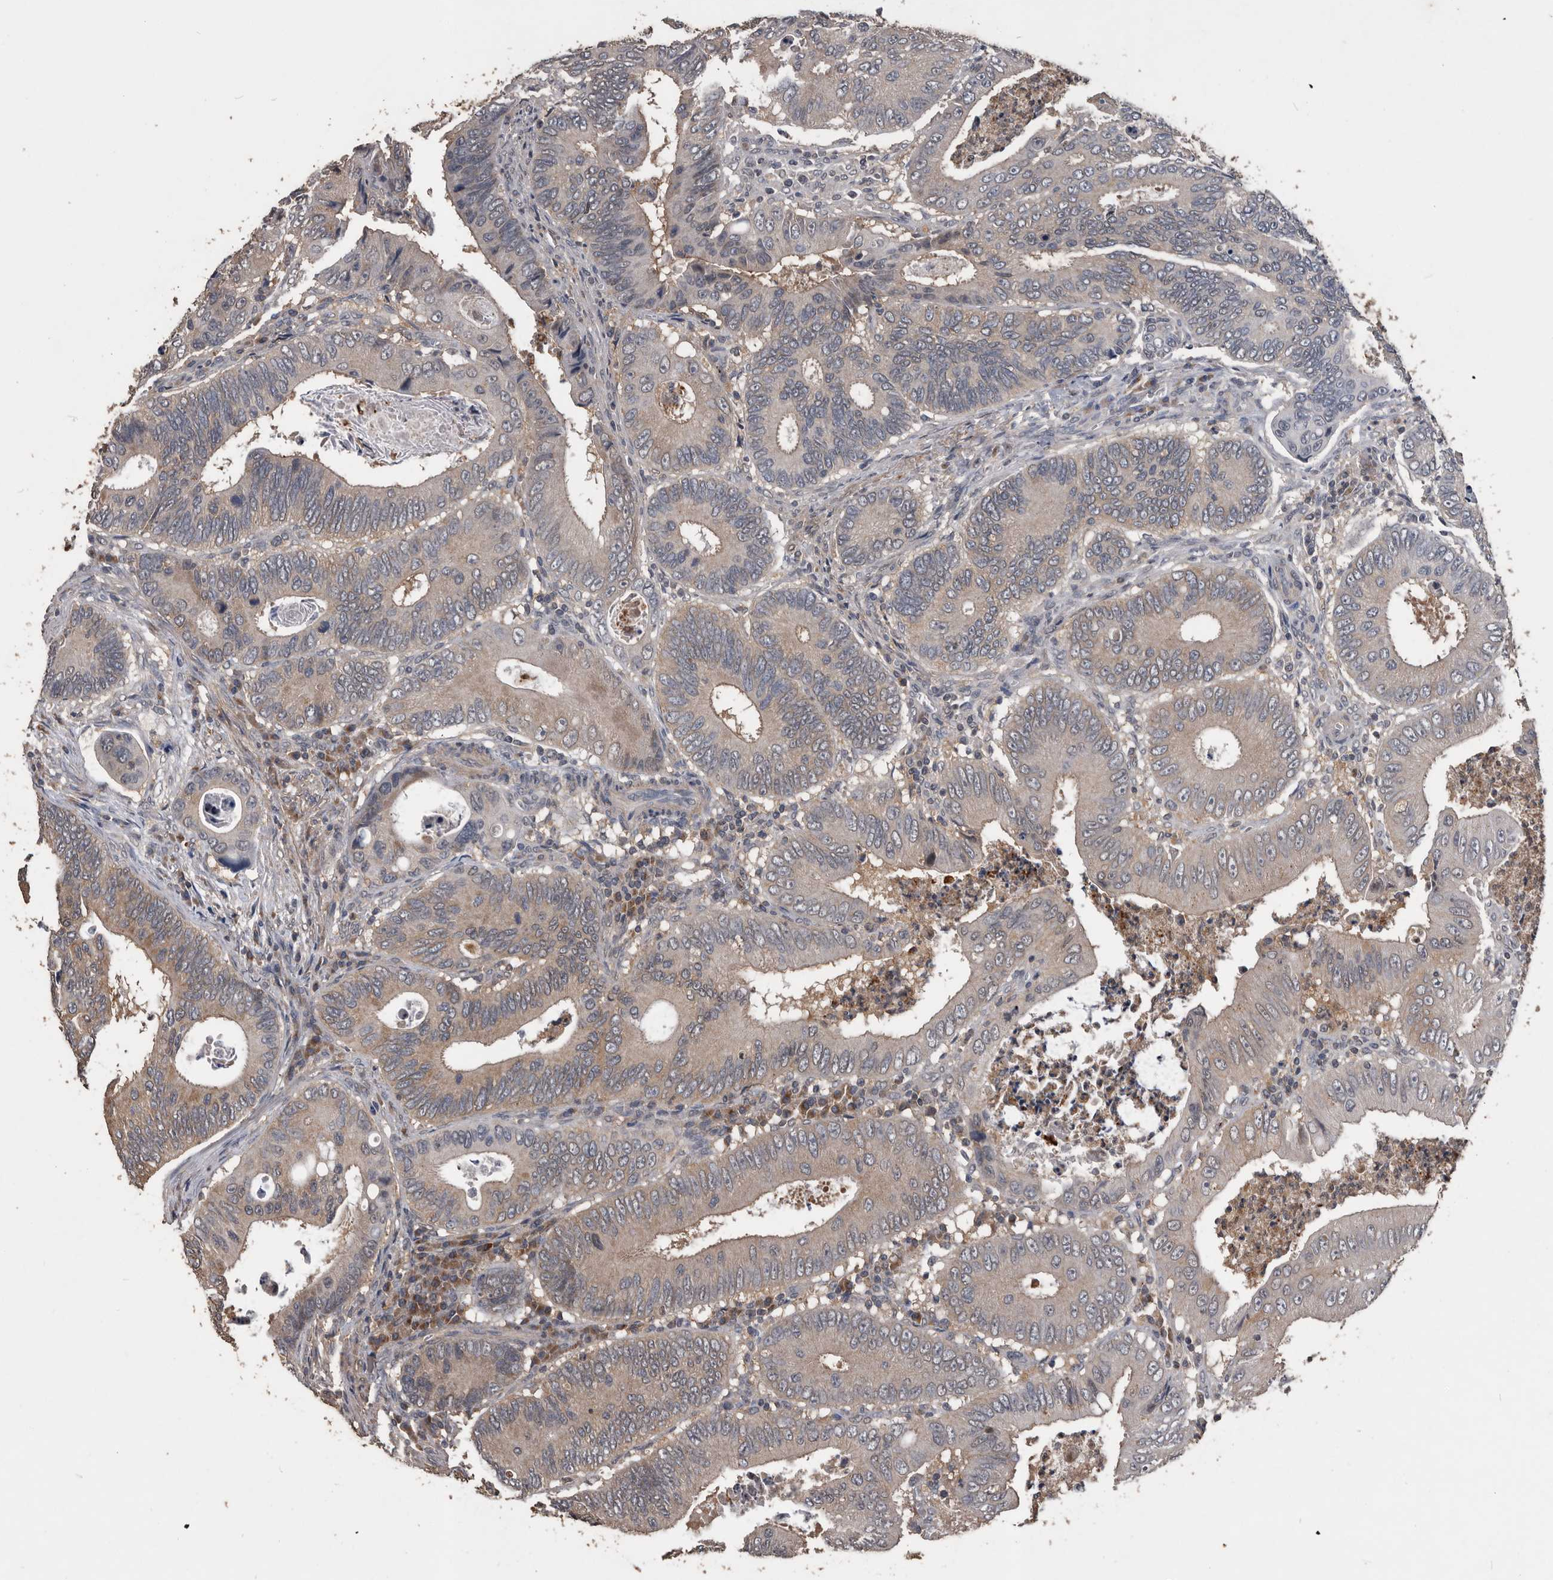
{"staining": {"intensity": "weak", "quantity": "25%-75%", "location": "cytoplasmic/membranous"}, "tissue": "colorectal cancer", "cell_type": "Tumor cells", "image_type": "cancer", "snomed": [{"axis": "morphology", "description": "Inflammation, NOS"}, {"axis": "morphology", "description": "Adenocarcinoma, NOS"}, {"axis": "topography", "description": "Colon"}], "caption": "Colorectal adenocarcinoma stained with immunohistochemistry shows weak cytoplasmic/membranous expression in about 25%-75% of tumor cells. The protein of interest is stained brown, and the nuclei are stained in blue (DAB (3,3'-diaminobenzidine) IHC with brightfield microscopy, high magnification).", "gene": "NRBP1", "patient": {"sex": "male", "age": 72}}